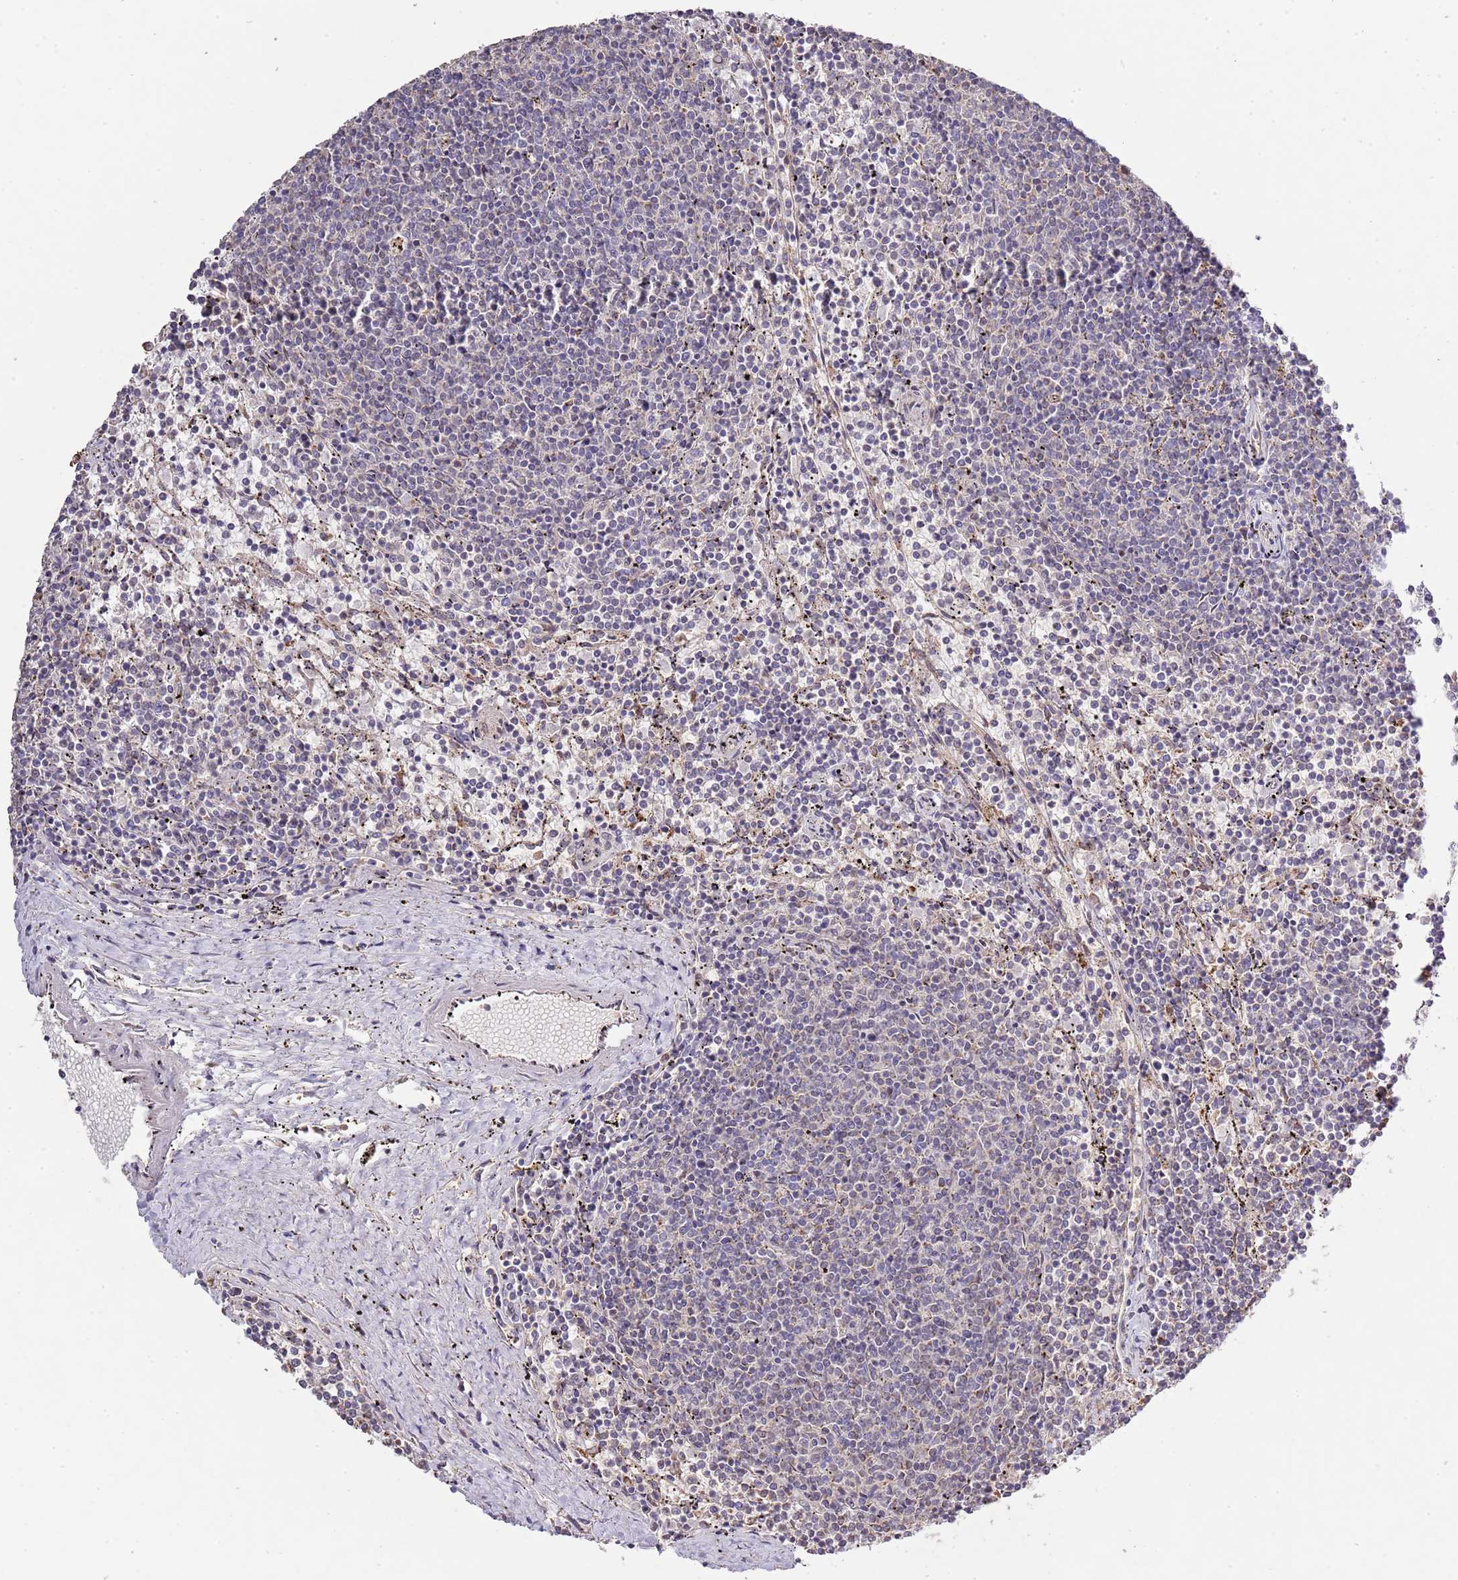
{"staining": {"intensity": "negative", "quantity": "none", "location": "none"}, "tissue": "lymphoma", "cell_type": "Tumor cells", "image_type": "cancer", "snomed": [{"axis": "morphology", "description": "Malignant lymphoma, non-Hodgkin's type, Low grade"}, {"axis": "topography", "description": "Spleen"}], "caption": "High magnification brightfield microscopy of low-grade malignant lymphoma, non-Hodgkin's type stained with DAB (brown) and counterstained with hematoxylin (blue): tumor cells show no significant staining. (DAB (3,3'-diaminobenzidine) immunohistochemistry, high magnification).", "gene": "IVD", "patient": {"sex": "female", "age": 50}}